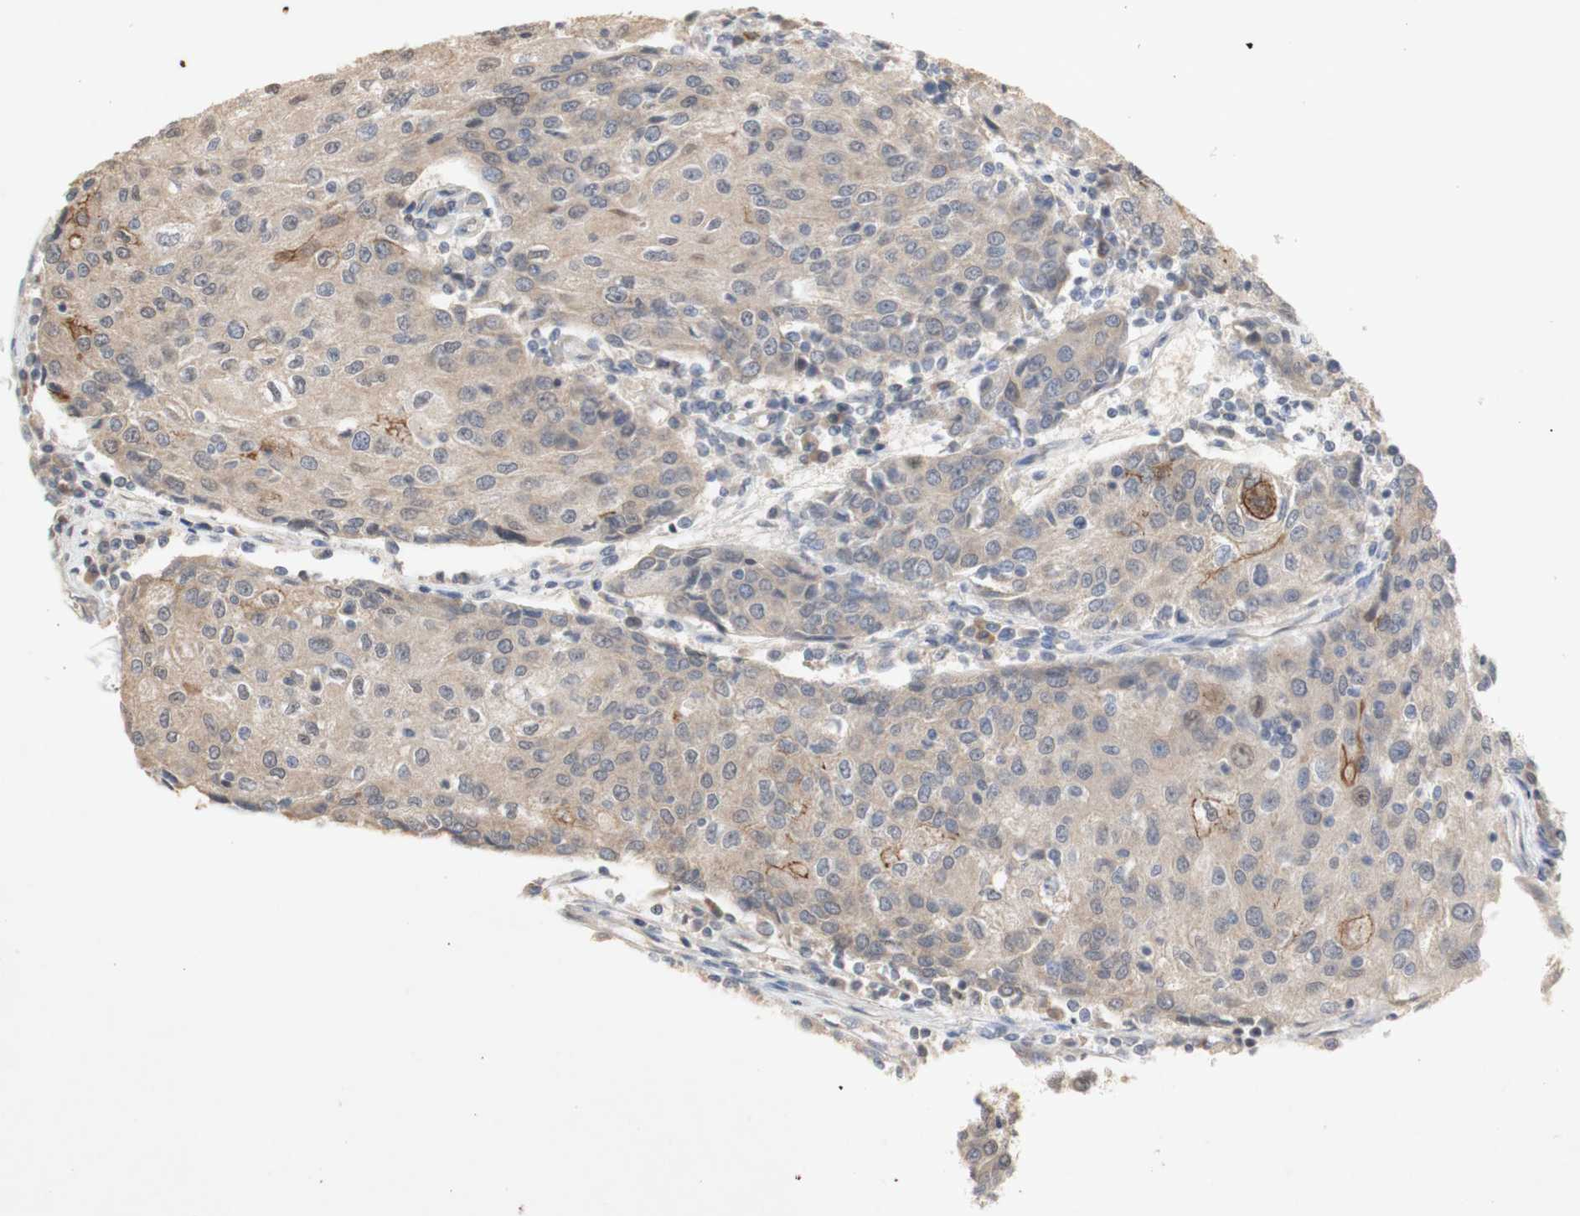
{"staining": {"intensity": "weak", "quantity": ">75%", "location": "cytoplasmic/membranous"}, "tissue": "urothelial cancer", "cell_type": "Tumor cells", "image_type": "cancer", "snomed": [{"axis": "morphology", "description": "Urothelial carcinoma, High grade"}, {"axis": "topography", "description": "Urinary bladder"}], "caption": "An immunohistochemistry photomicrograph of neoplastic tissue is shown. Protein staining in brown highlights weak cytoplasmic/membranous positivity in urothelial cancer within tumor cells. The protein is shown in brown color, while the nuclei are stained blue.", "gene": "FOSB", "patient": {"sex": "female", "age": 85}}